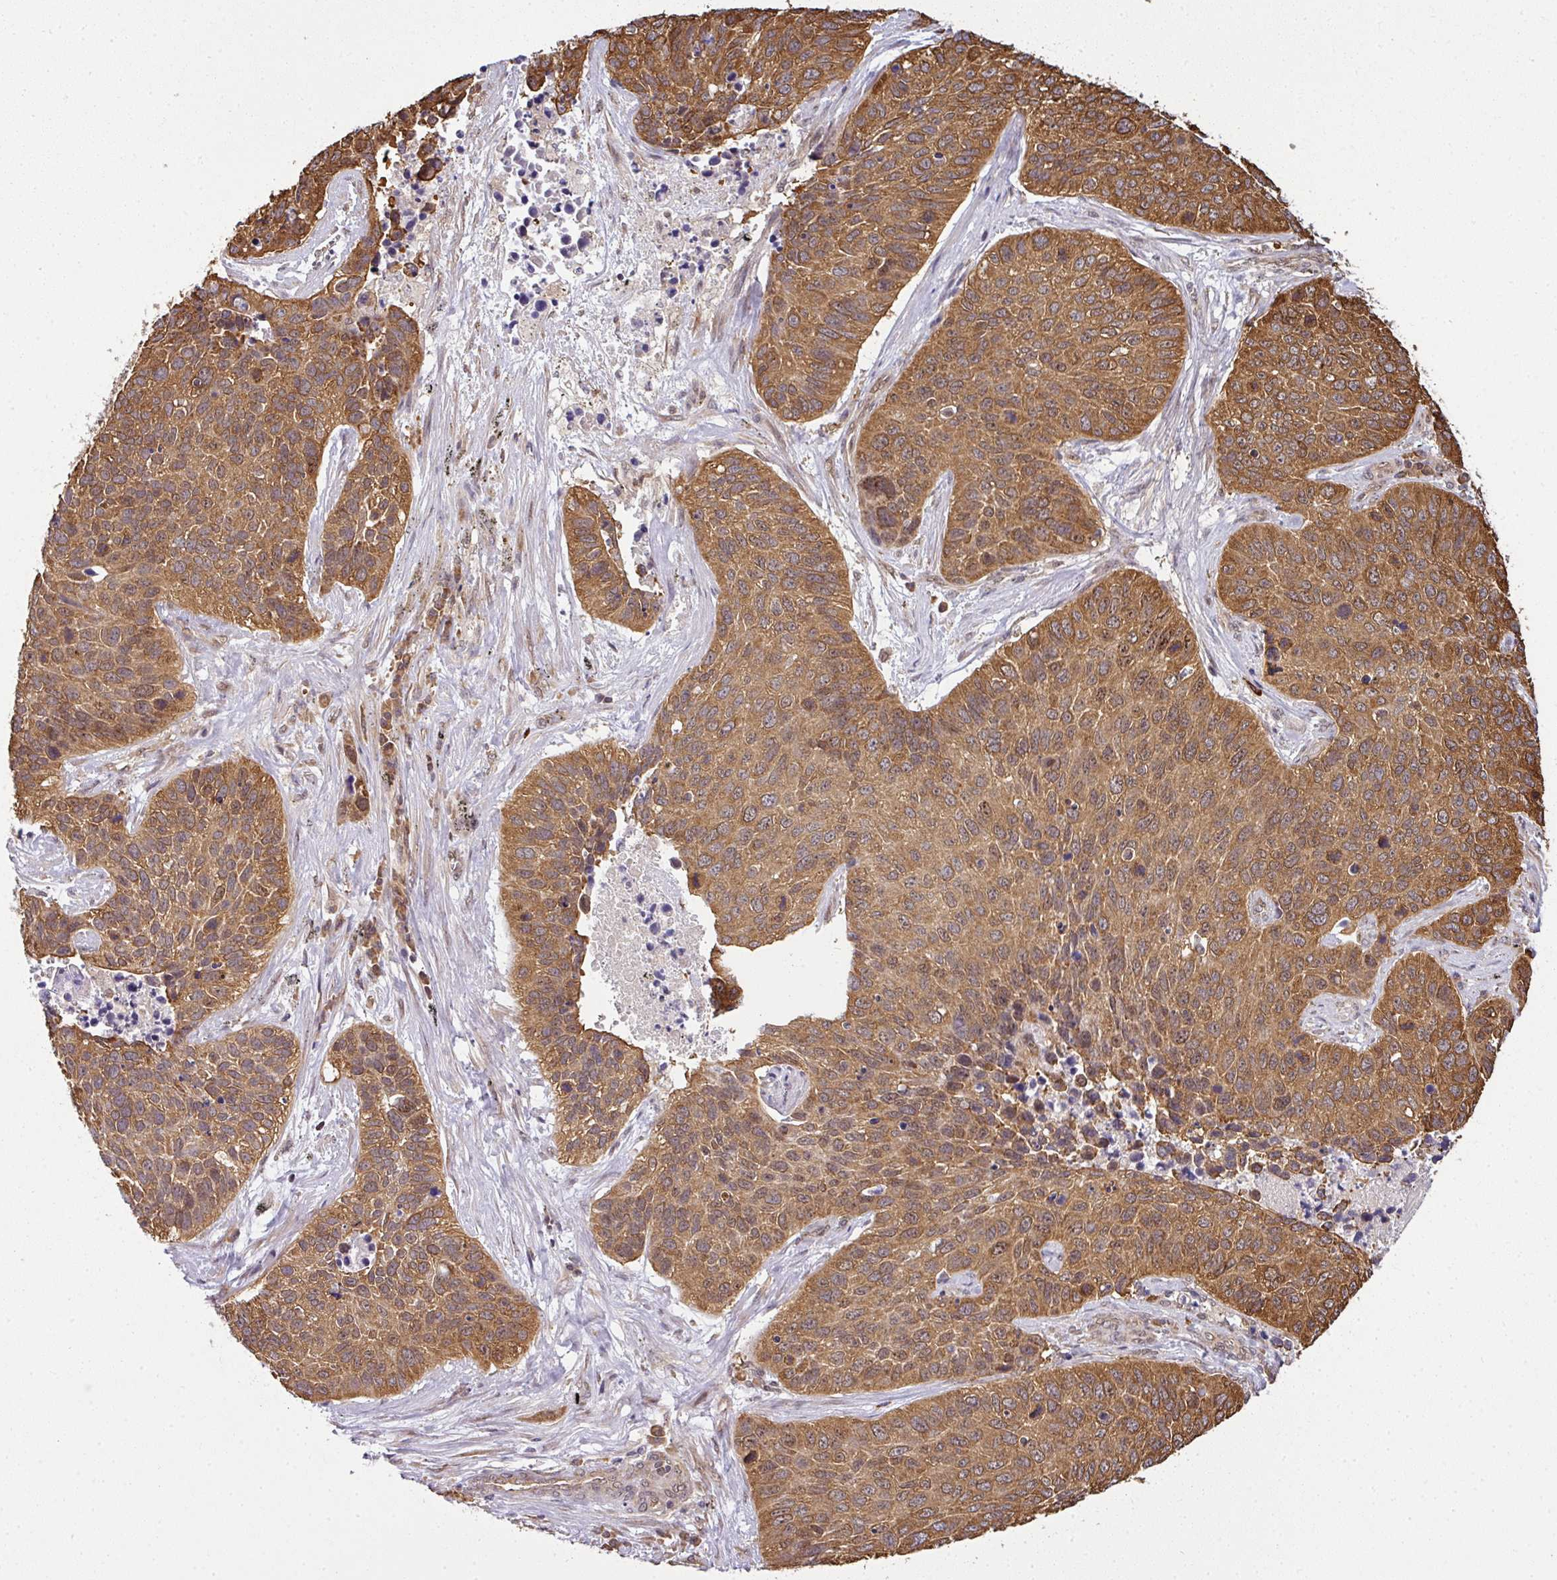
{"staining": {"intensity": "moderate", "quantity": ">75%", "location": "cytoplasmic/membranous,nuclear"}, "tissue": "lung cancer", "cell_type": "Tumor cells", "image_type": "cancer", "snomed": [{"axis": "morphology", "description": "Squamous cell carcinoma, NOS"}, {"axis": "topography", "description": "Lung"}], "caption": "Protein expression analysis of human lung squamous cell carcinoma reveals moderate cytoplasmic/membranous and nuclear positivity in approximately >75% of tumor cells. (brown staining indicates protein expression, while blue staining denotes nuclei).", "gene": "RBM4B", "patient": {"sex": "male", "age": 62}}